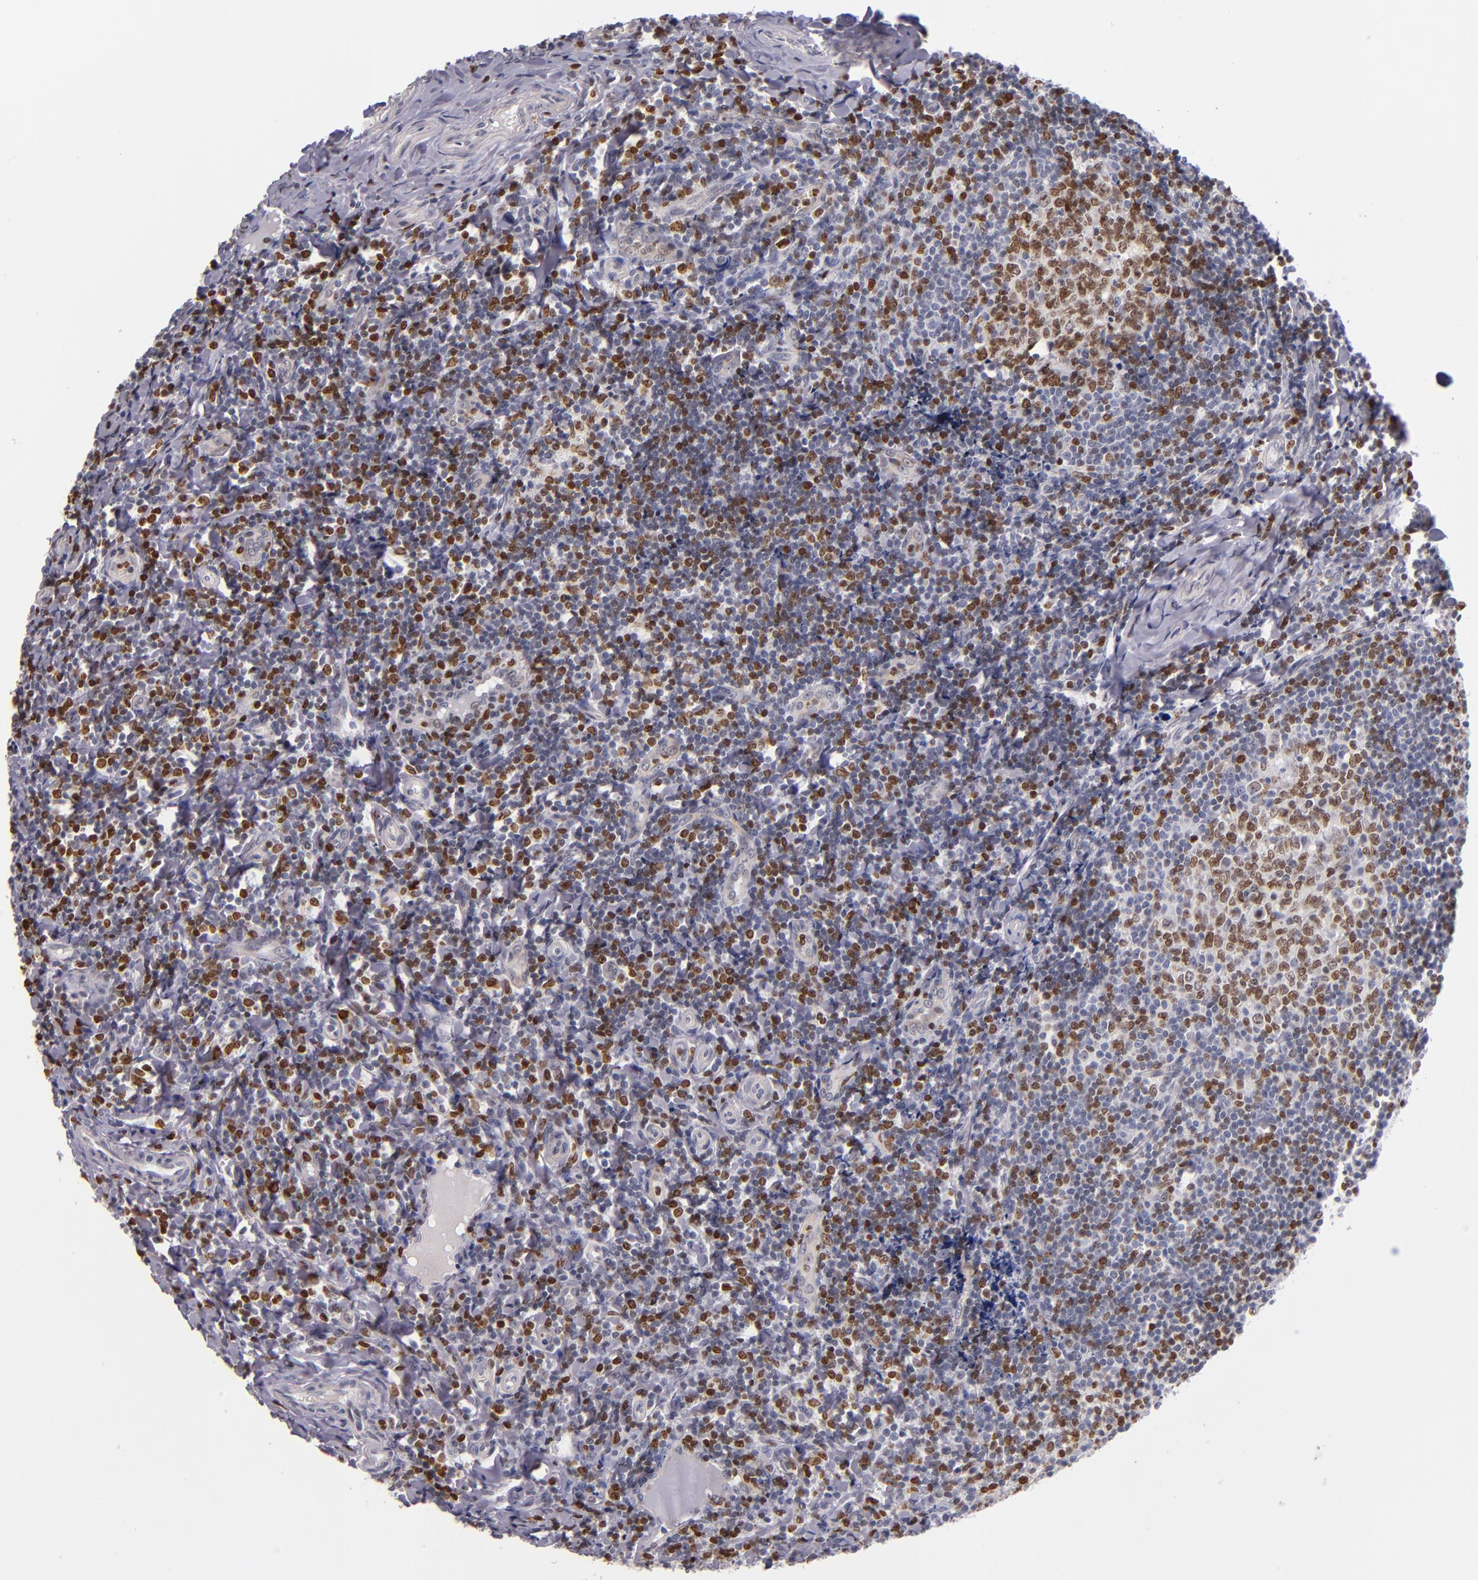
{"staining": {"intensity": "strong", "quantity": "25%-75%", "location": "nuclear"}, "tissue": "tonsil", "cell_type": "Germinal center cells", "image_type": "normal", "snomed": [{"axis": "morphology", "description": "Normal tissue, NOS"}, {"axis": "topography", "description": "Tonsil"}], "caption": "The micrograph exhibits immunohistochemical staining of unremarkable tonsil. There is strong nuclear staining is seen in approximately 25%-75% of germinal center cells.", "gene": "CDKL5", "patient": {"sex": "male", "age": 20}}